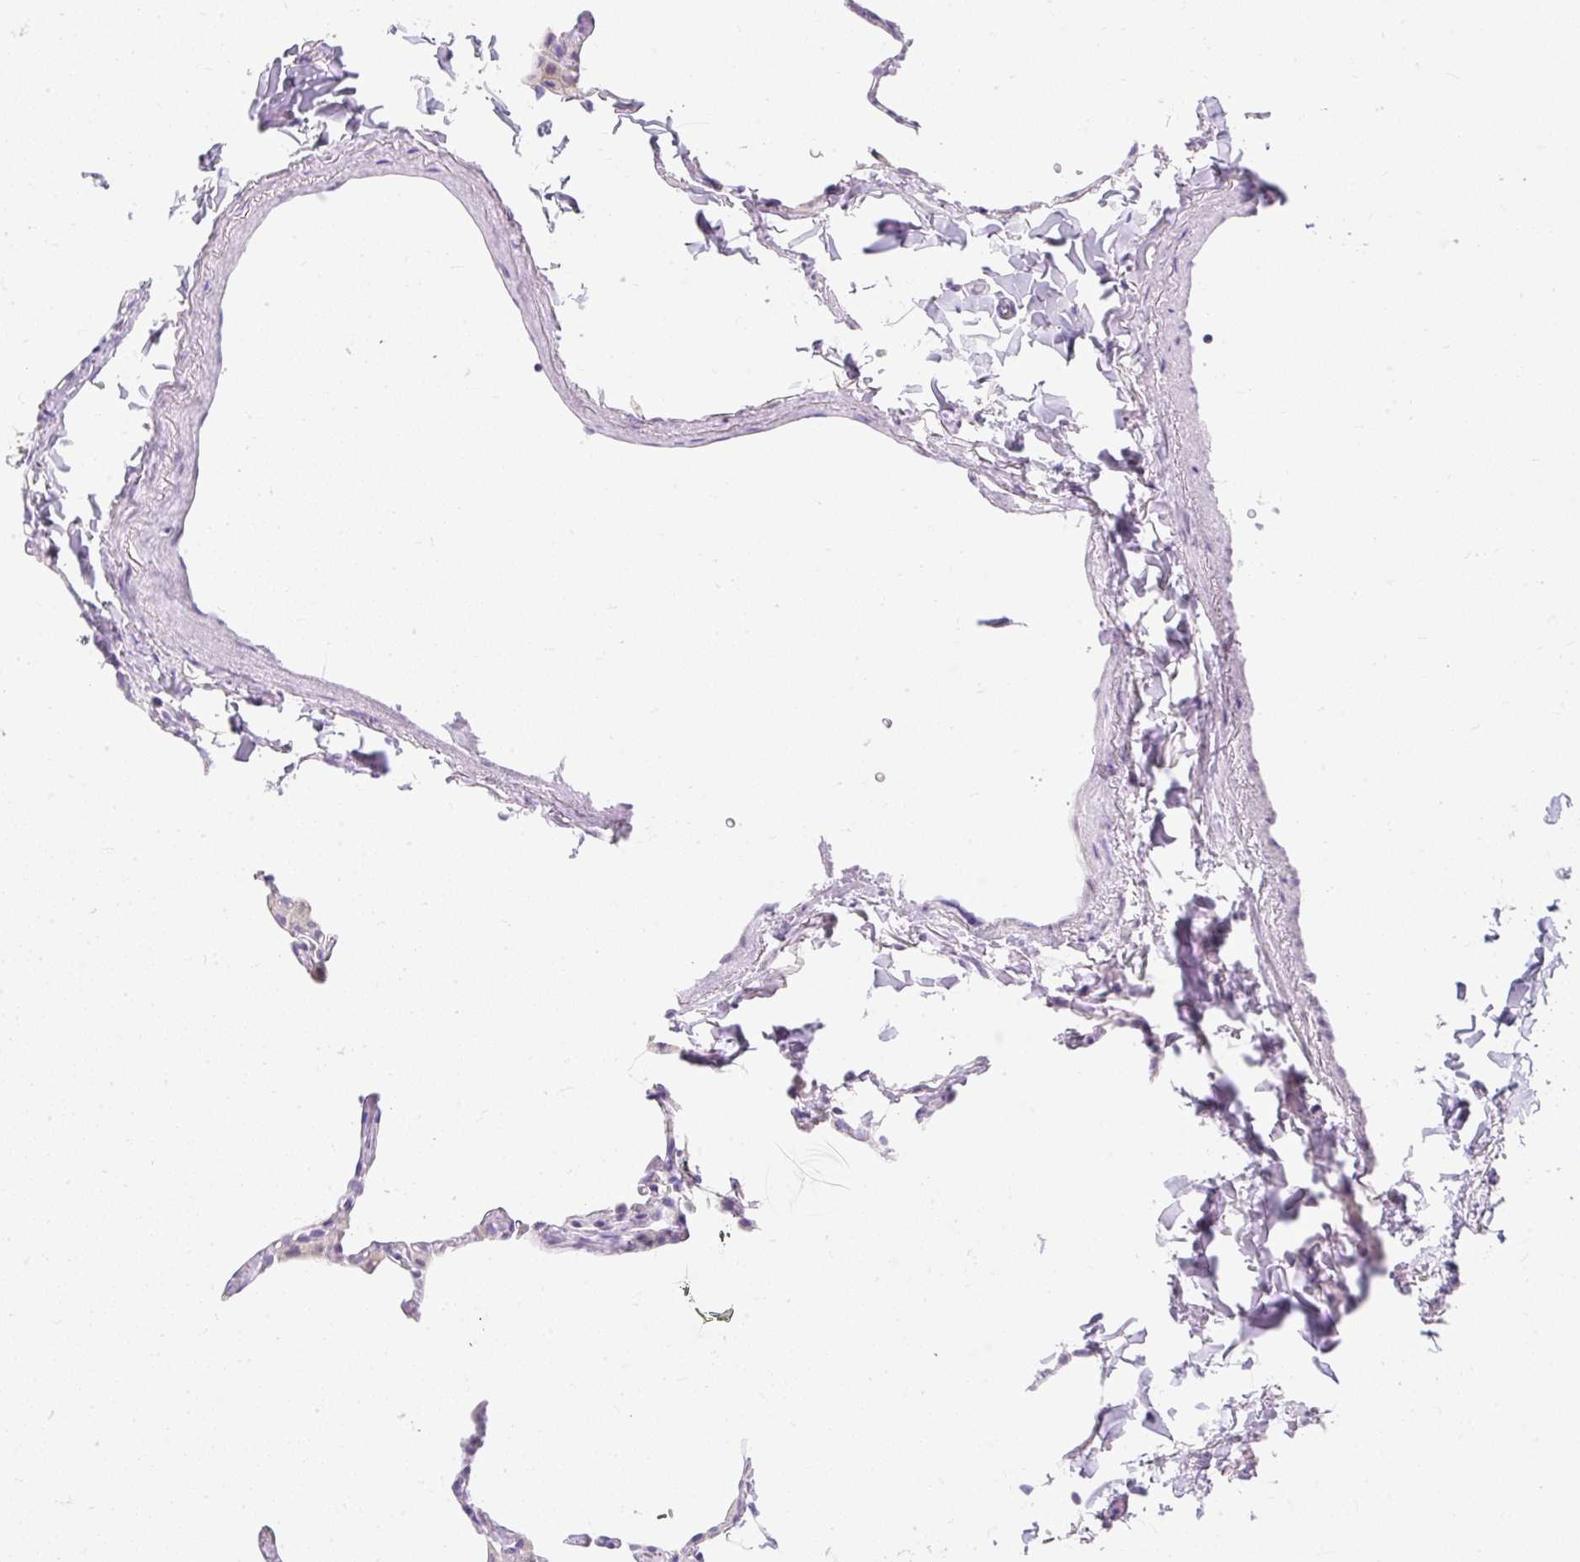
{"staining": {"intensity": "negative", "quantity": "none", "location": "none"}, "tissue": "lung", "cell_type": "Alveolar cells", "image_type": "normal", "snomed": [{"axis": "morphology", "description": "Normal tissue, NOS"}, {"axis": "topography", "description": "Lung"}], "caption": "This is an immunohistochemistry micrograph of normal lung. There is no staining in alveolar cells.", "gene": "DTX4", "patient": {"sex": "male", "age": 65}}